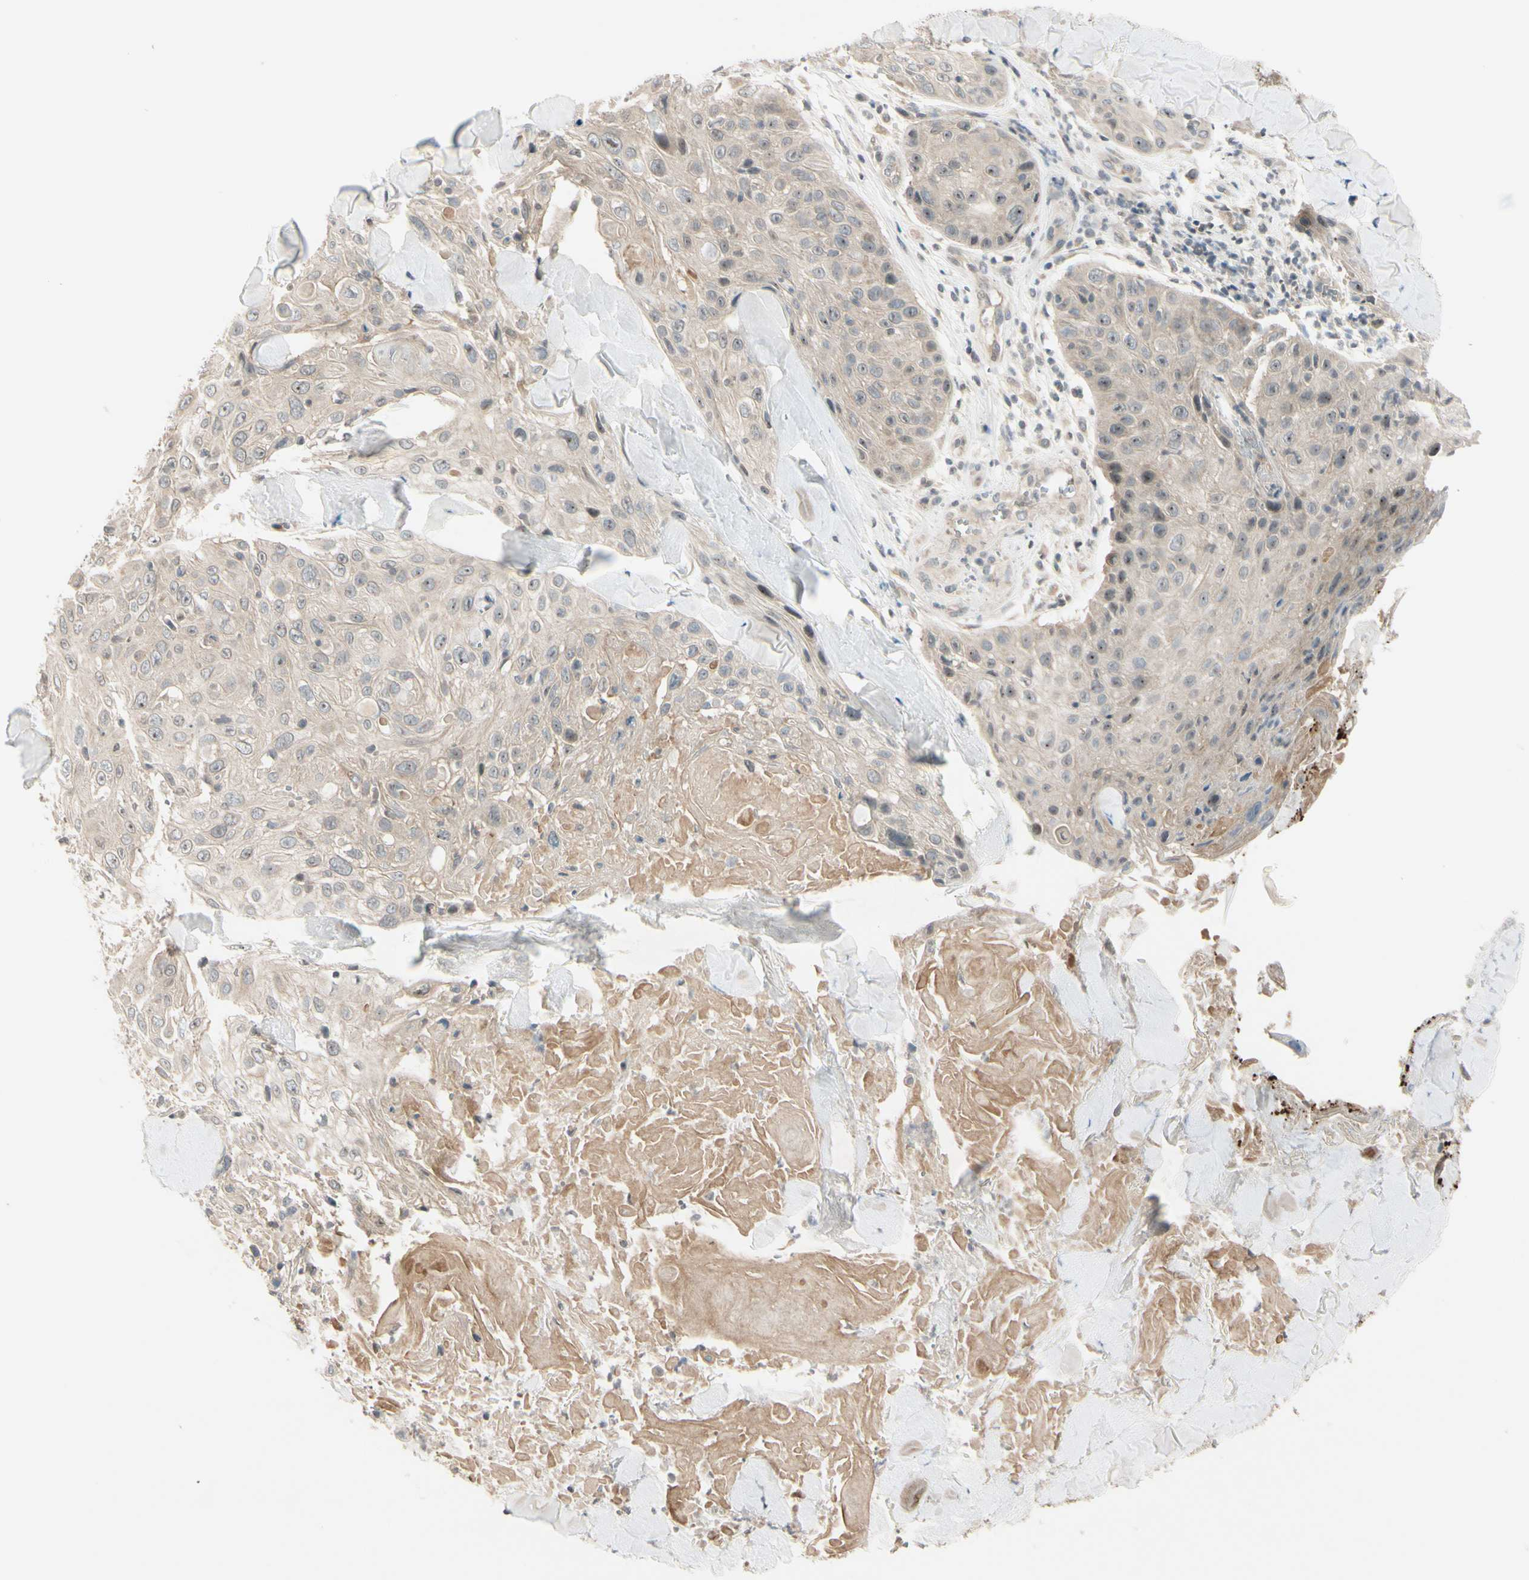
{"staining": {"intensity": "weak", "quantity": ">75%", "location": "cytoplasmic/membranous"}, "tissue": "skin cancer", "cell_type": "Tumor cells", "image_type": "cancer", "snomed": [{"axis": "morphology", "description": "Squamous cell carcinoma, NOS"}, {"axis": "topography", "description": "Skin"}], "caption": "A histopathology image showing weak cytoplasmic/membranous positivity in about >75% of tumor cells in squamous cell carcinoma (skin), as visualized by brown immunohistochemical staining.", "gene": "FGF10", "patient": {"sex": "male", "age": 86}}